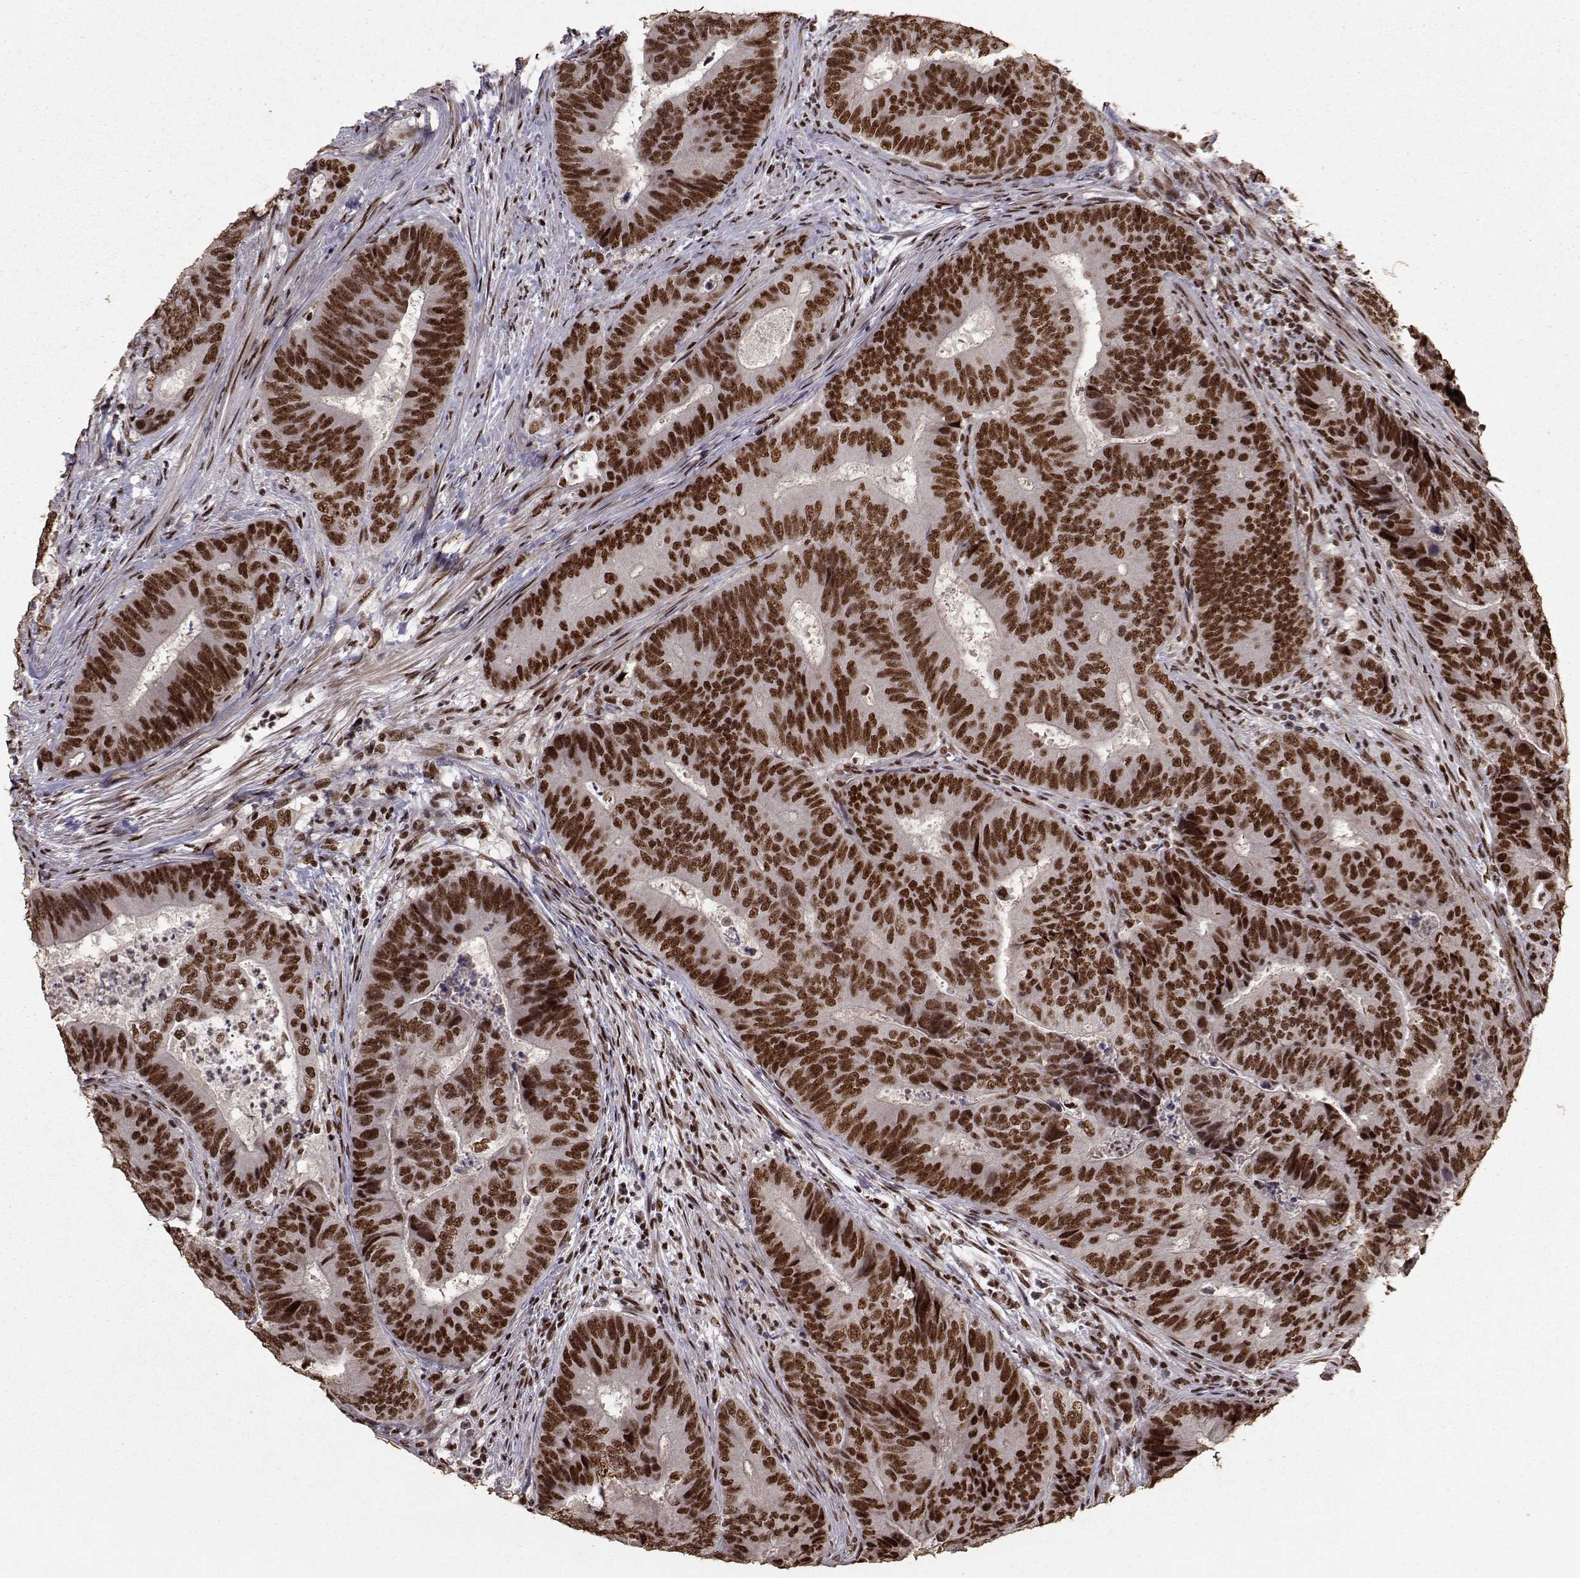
{"staining": {"intensity": "strong", "quantity": ">75%", "location": "nuclear"}, "tissue": "colorectal cancer", "cell_type": "Tumor cells", "image_type": "cancer", "snomed": [{"axis": "morphology", "description": "Adenocarcinoma, NOS"}, {"axis": "topography", "description": "Colon"}], "caption": "IHC (DAB) staining of adenocarcinoma (colorectal) demonstrates strong nuclear protein expression in approximately >75% of tumor cells.", "gene": "SF1", "patient": {"sex": "female", "age": 48}}